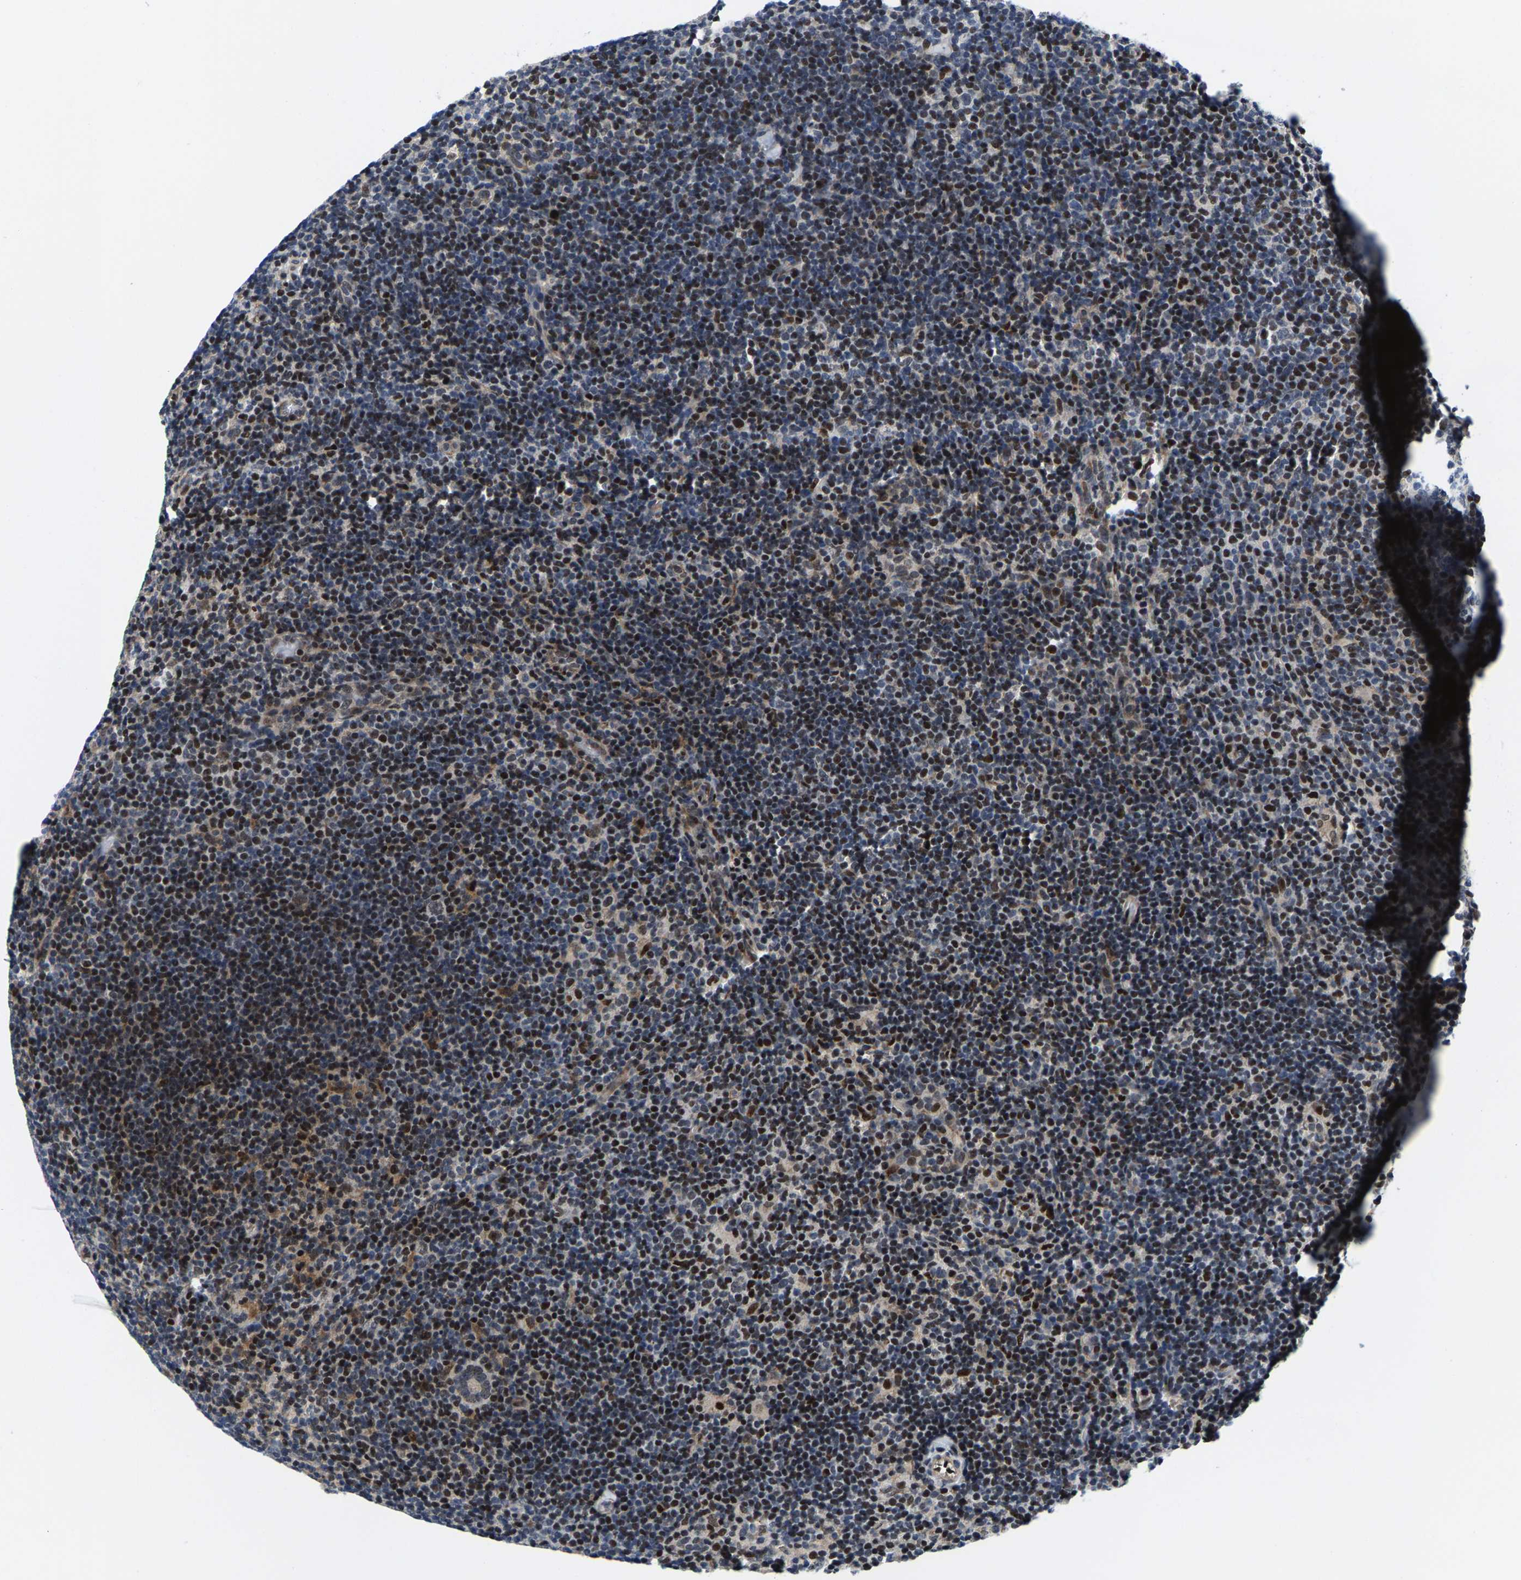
{"staining": {"intensity": "negative", "quantity": "none", "location": "none"}, "tissue": "lymphoma", "cell_type": "Tumor cells", "image_type": "cancer", "snomed": [{"axis": "morphology", "description": "Hodgkin's disease, NOS"}, {"axis": "topography", "description": "Lymph node"}], "caption": "Hodgkin's disease was stained to show a protein in brown. There is no significant staining in tumor cells.", "gene": "GTPBP10", "patient": {"sex": "female", "age": 57}}